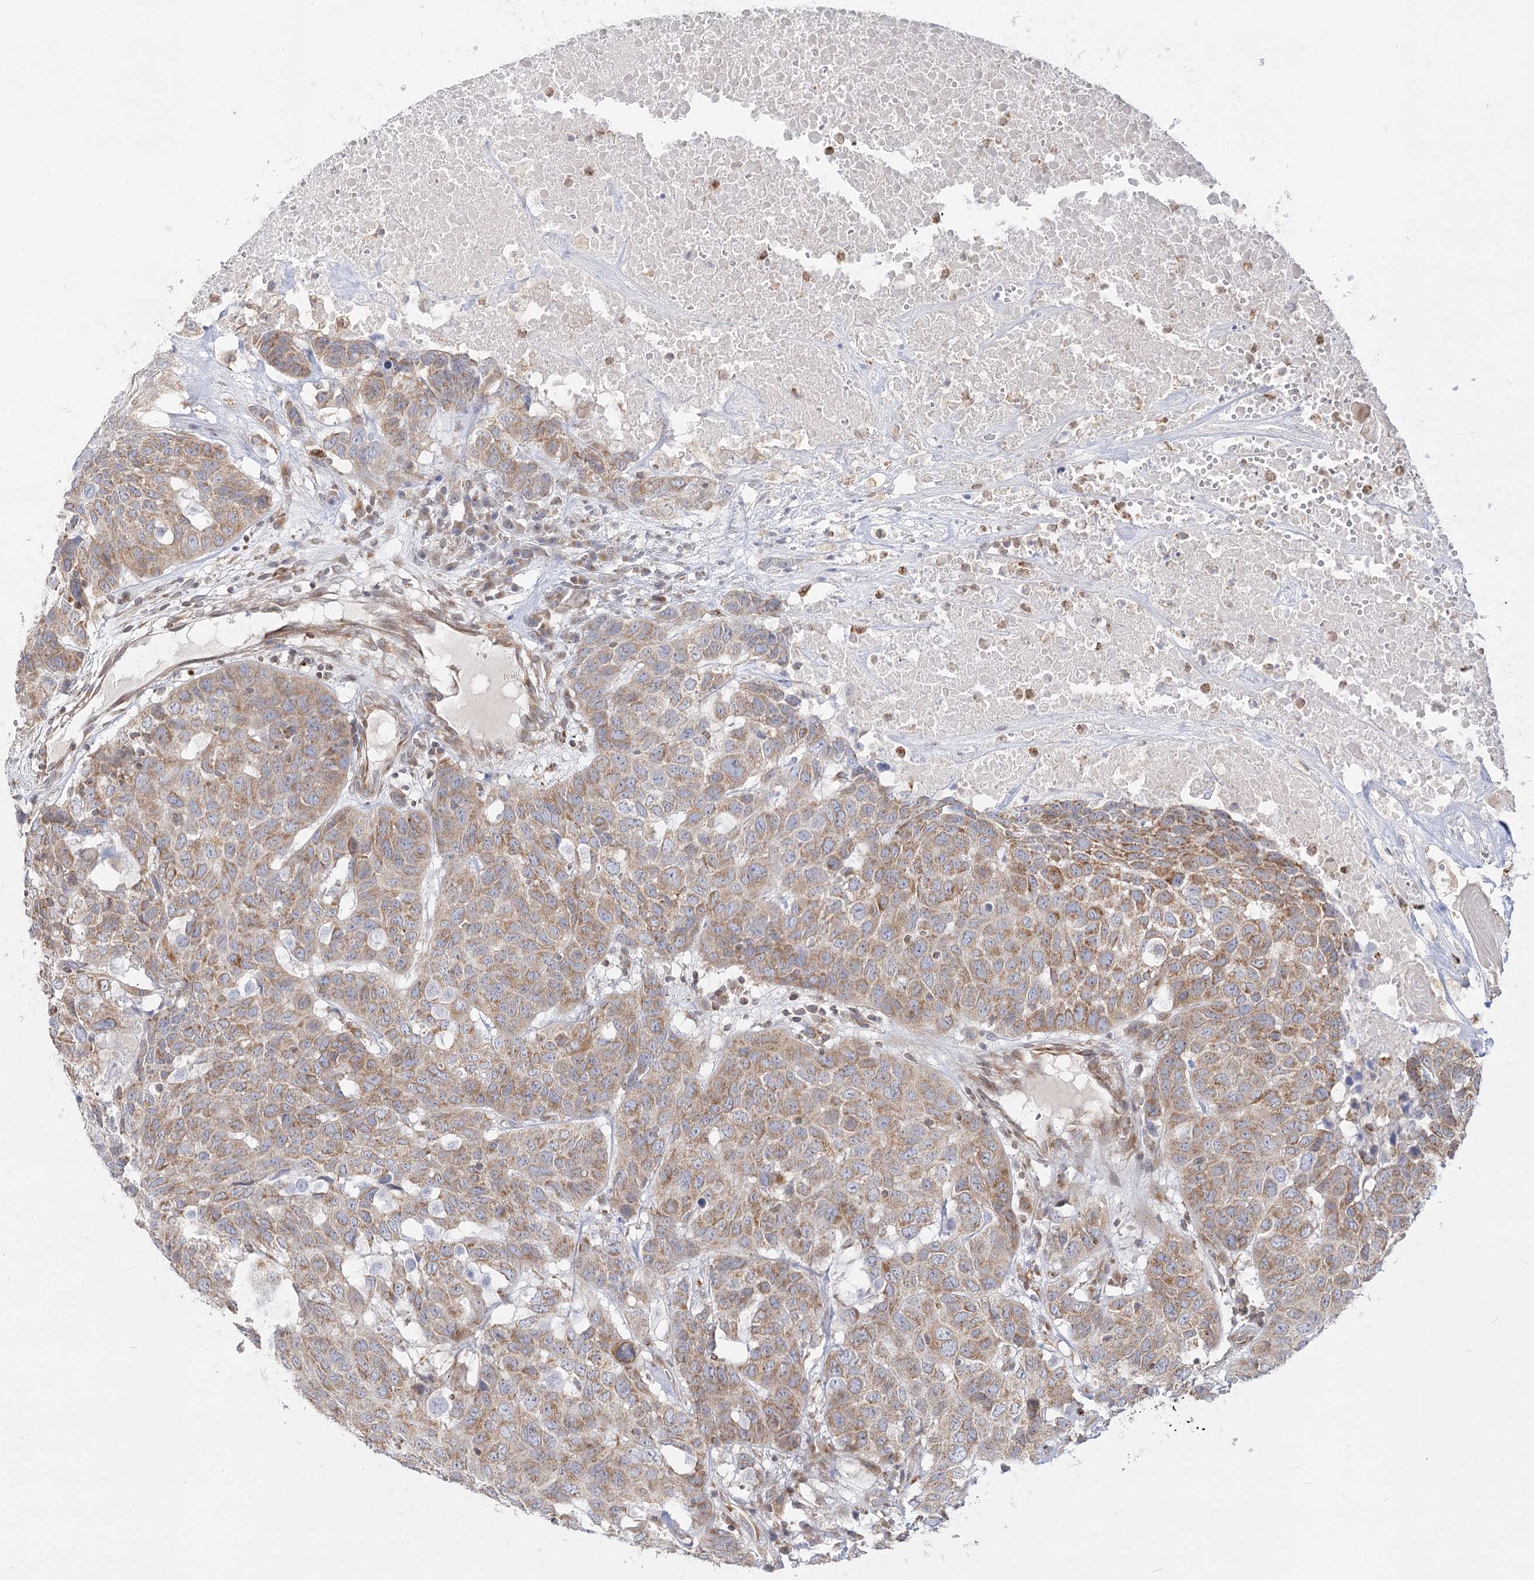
{"staining": {"intensity": "moderate", "quantity": ">75%", "location": "cytoplasmic/membranous"}, "tissue": "head and neck cancer", "cell_type": "Tumor cells", "image_type": "cancer", "snomed": [{"axis": "morphology", "description": "Squamous cell carcinoma, NOS"}, {"axis": "topography", "description": "Head-Neck"}], "caption": "Head and neck cancer (squamous cell carcinoma) stained with a protein marker demonstrates moderate staining in tumor cells.", "gene": "MTMR3", "patient": {"sex": "male", "age": 66}}